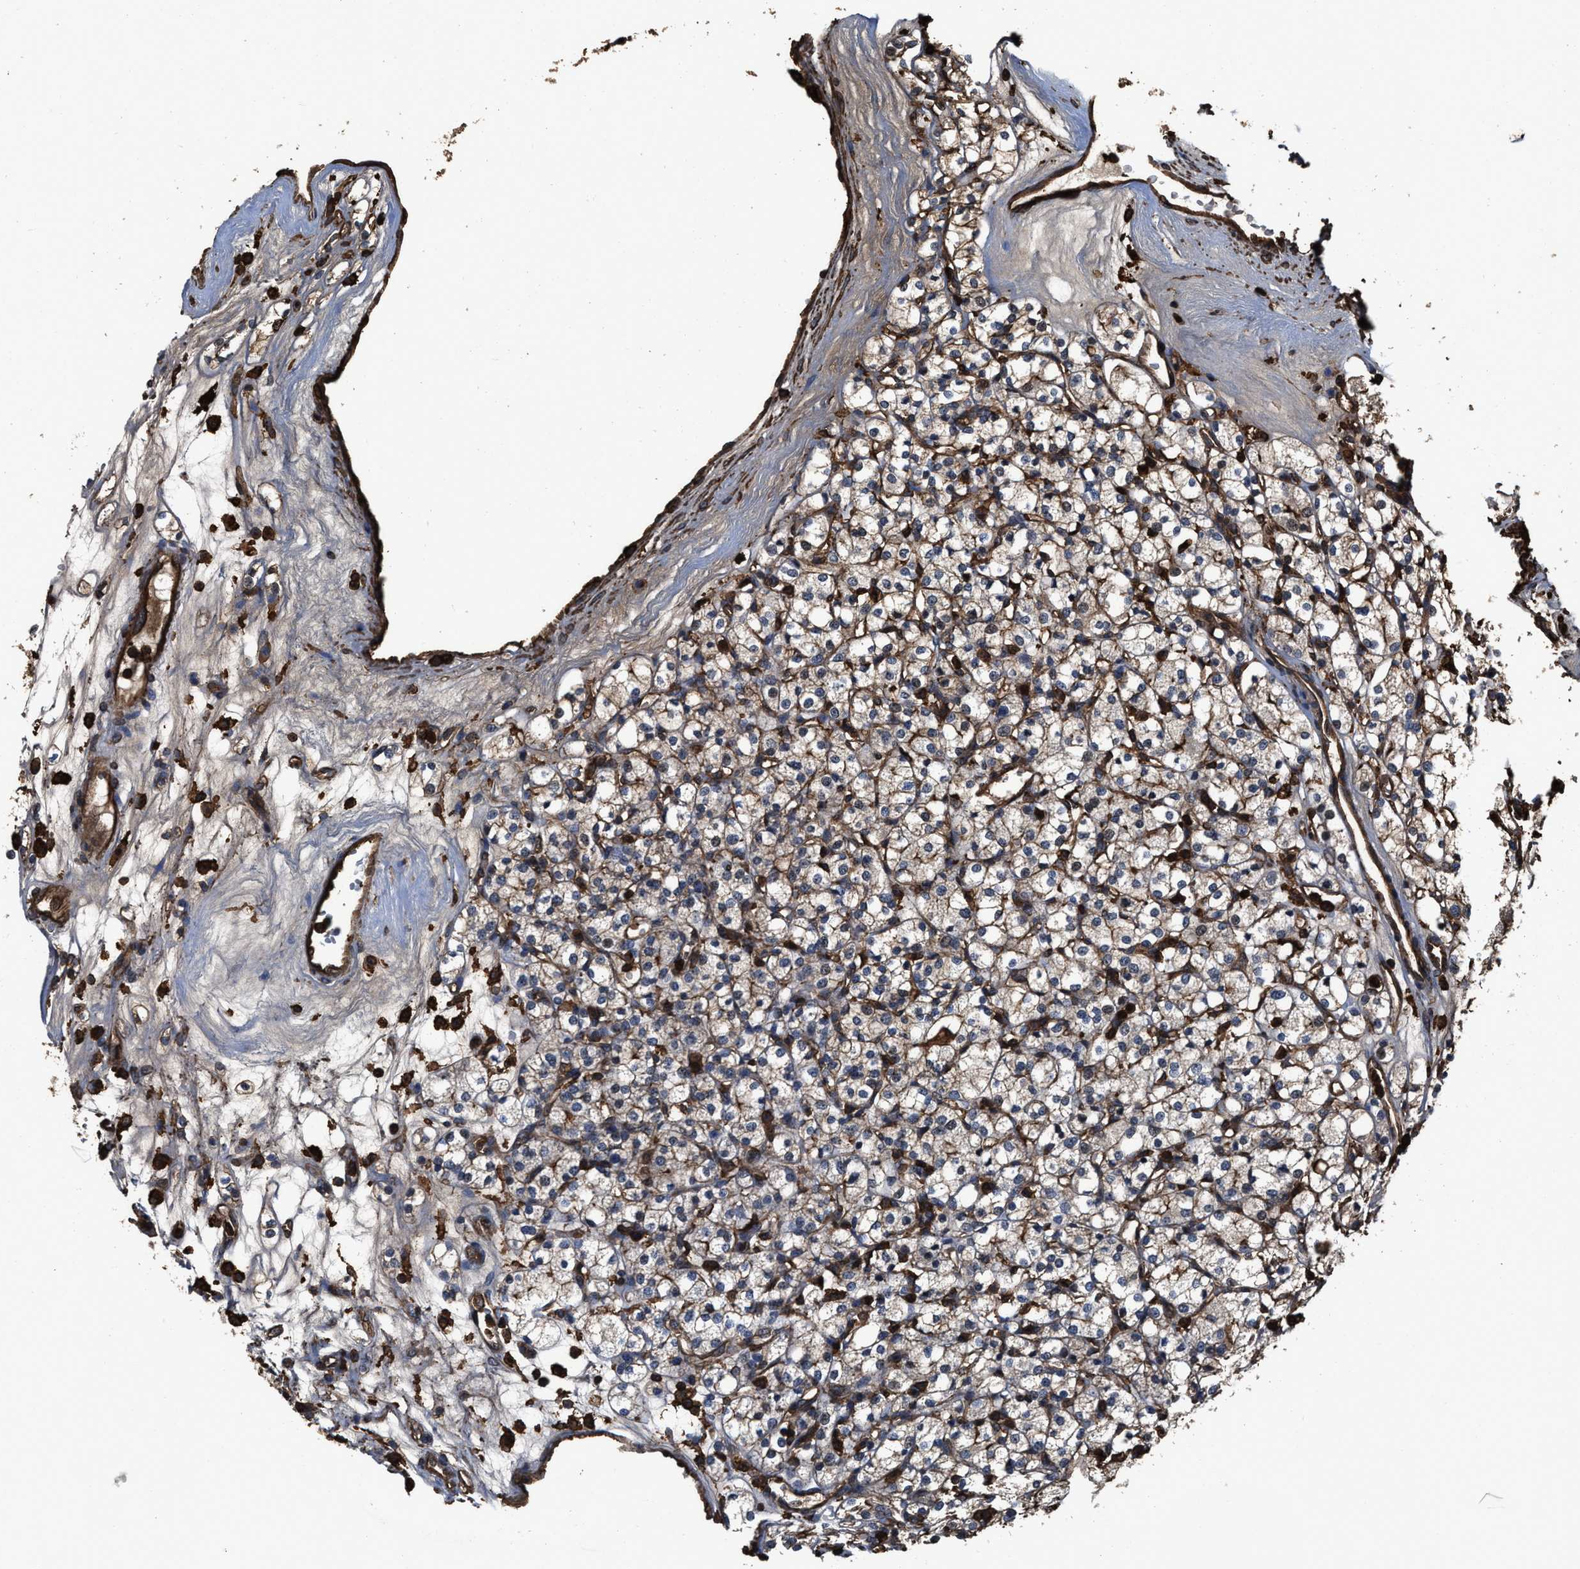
{"staining": {"intensity": "weak", "quantity": ">75%", "location": "cytoplasmic/membranous"}, "tissue": "renal cancer", "cell_type": "Tumor cells", "image_type": "cancer", "snomed": [{"axis": "morphology", "description": "Adenocarcinoma, NOS"}, {"axis": "topography", "description": "Kidney"}], "caption": "Weak cytoplasmic/membranous expression is appreciated in approximately >75% of tumor cells in renal adenocarcinoma.", "gene": "KBTBD2", "patient": {"sex": "male", "age": 77}}